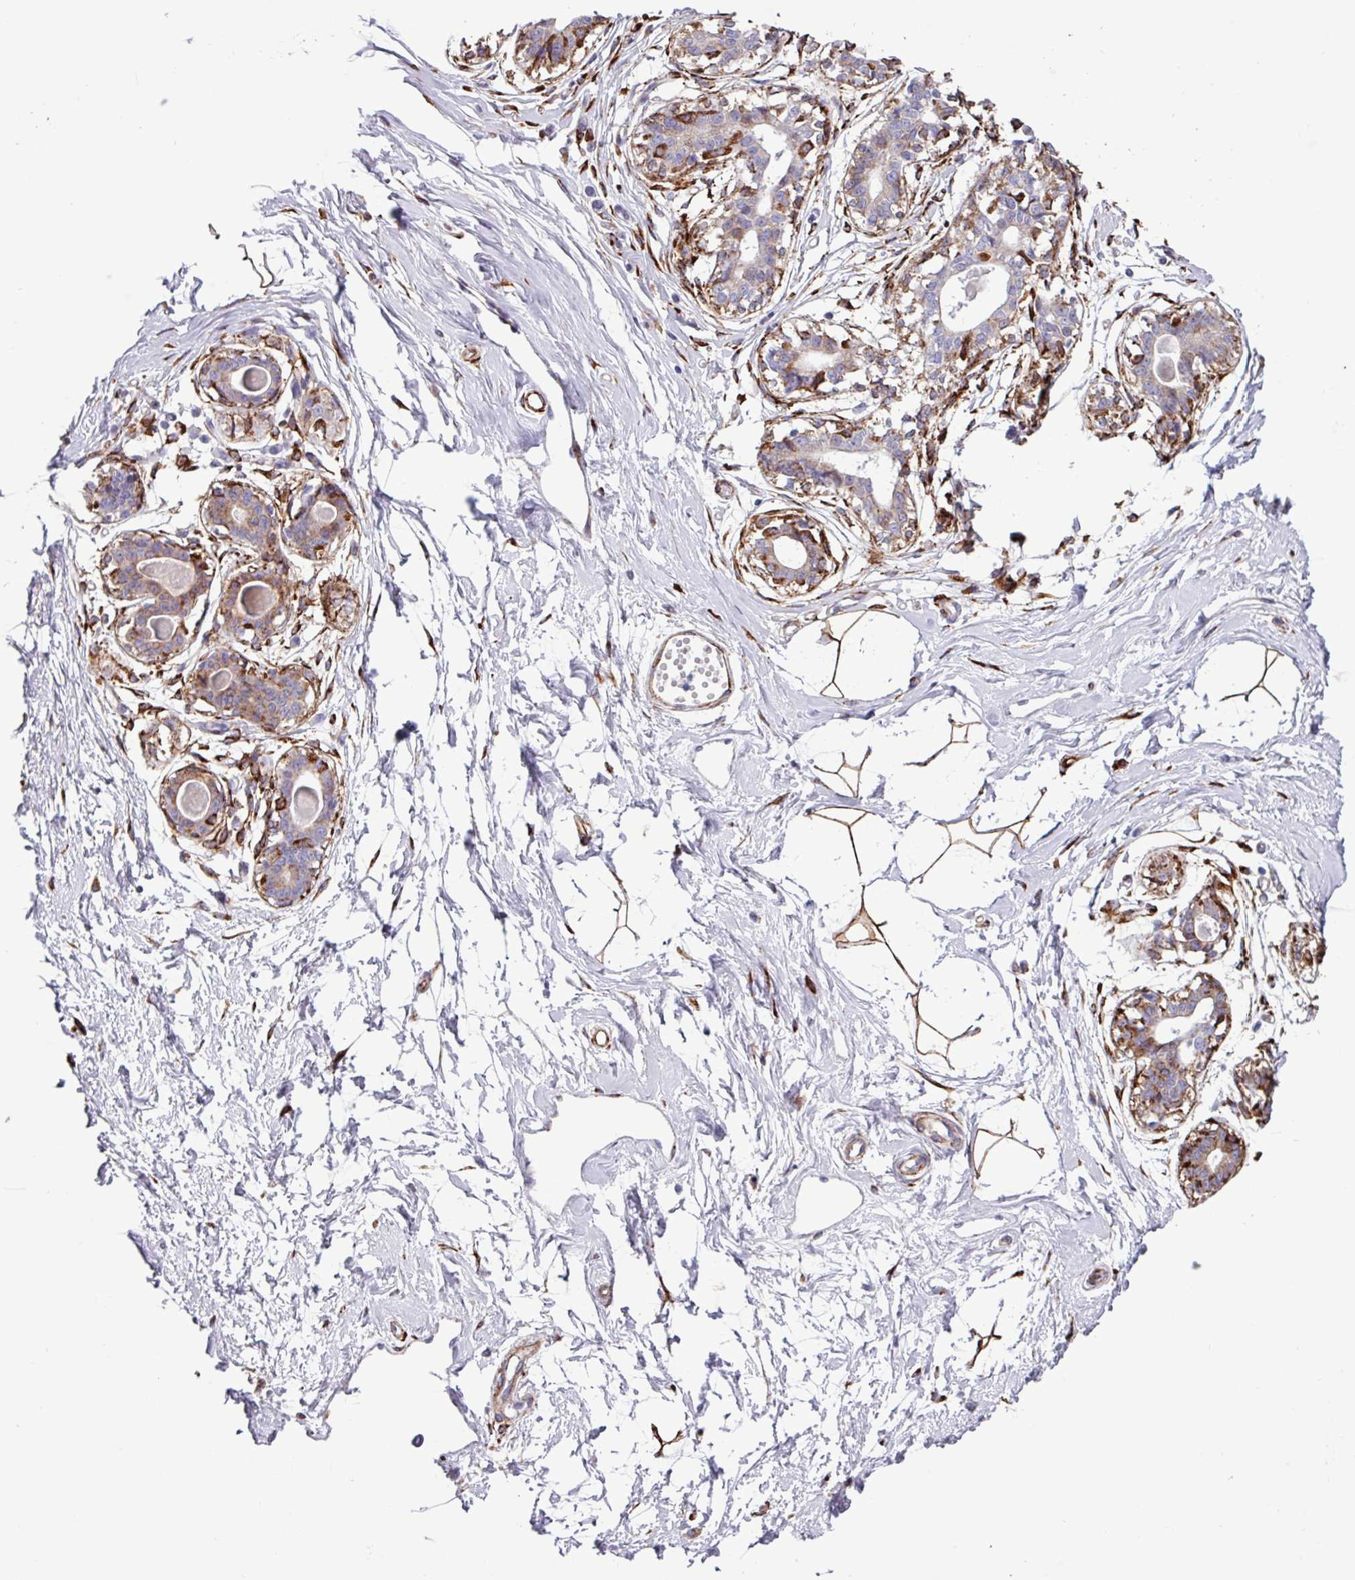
{"staining": {"intensity": "moderate", "quantity": ">75%", "location": "cytoplasmic/membranous"}, "tissue": "breast", "cell_type": "Adipocytes", "image_type": "normal", "snomed": [{"axis": "morphology", "description": "Normal tissue, NOS"}, {"axis": "topography", "description": "Breast"}], "caption": "Adipocytes exhibit medium levels of moderate cytoplasmic/membranous staining in about >75% of cells in unremarkable breast. Ihc stains the protein of interest in brown and the nuclei are stained blue.", "gene": "PPP1R35", "patient": {"sex": "female", "age": 45}}